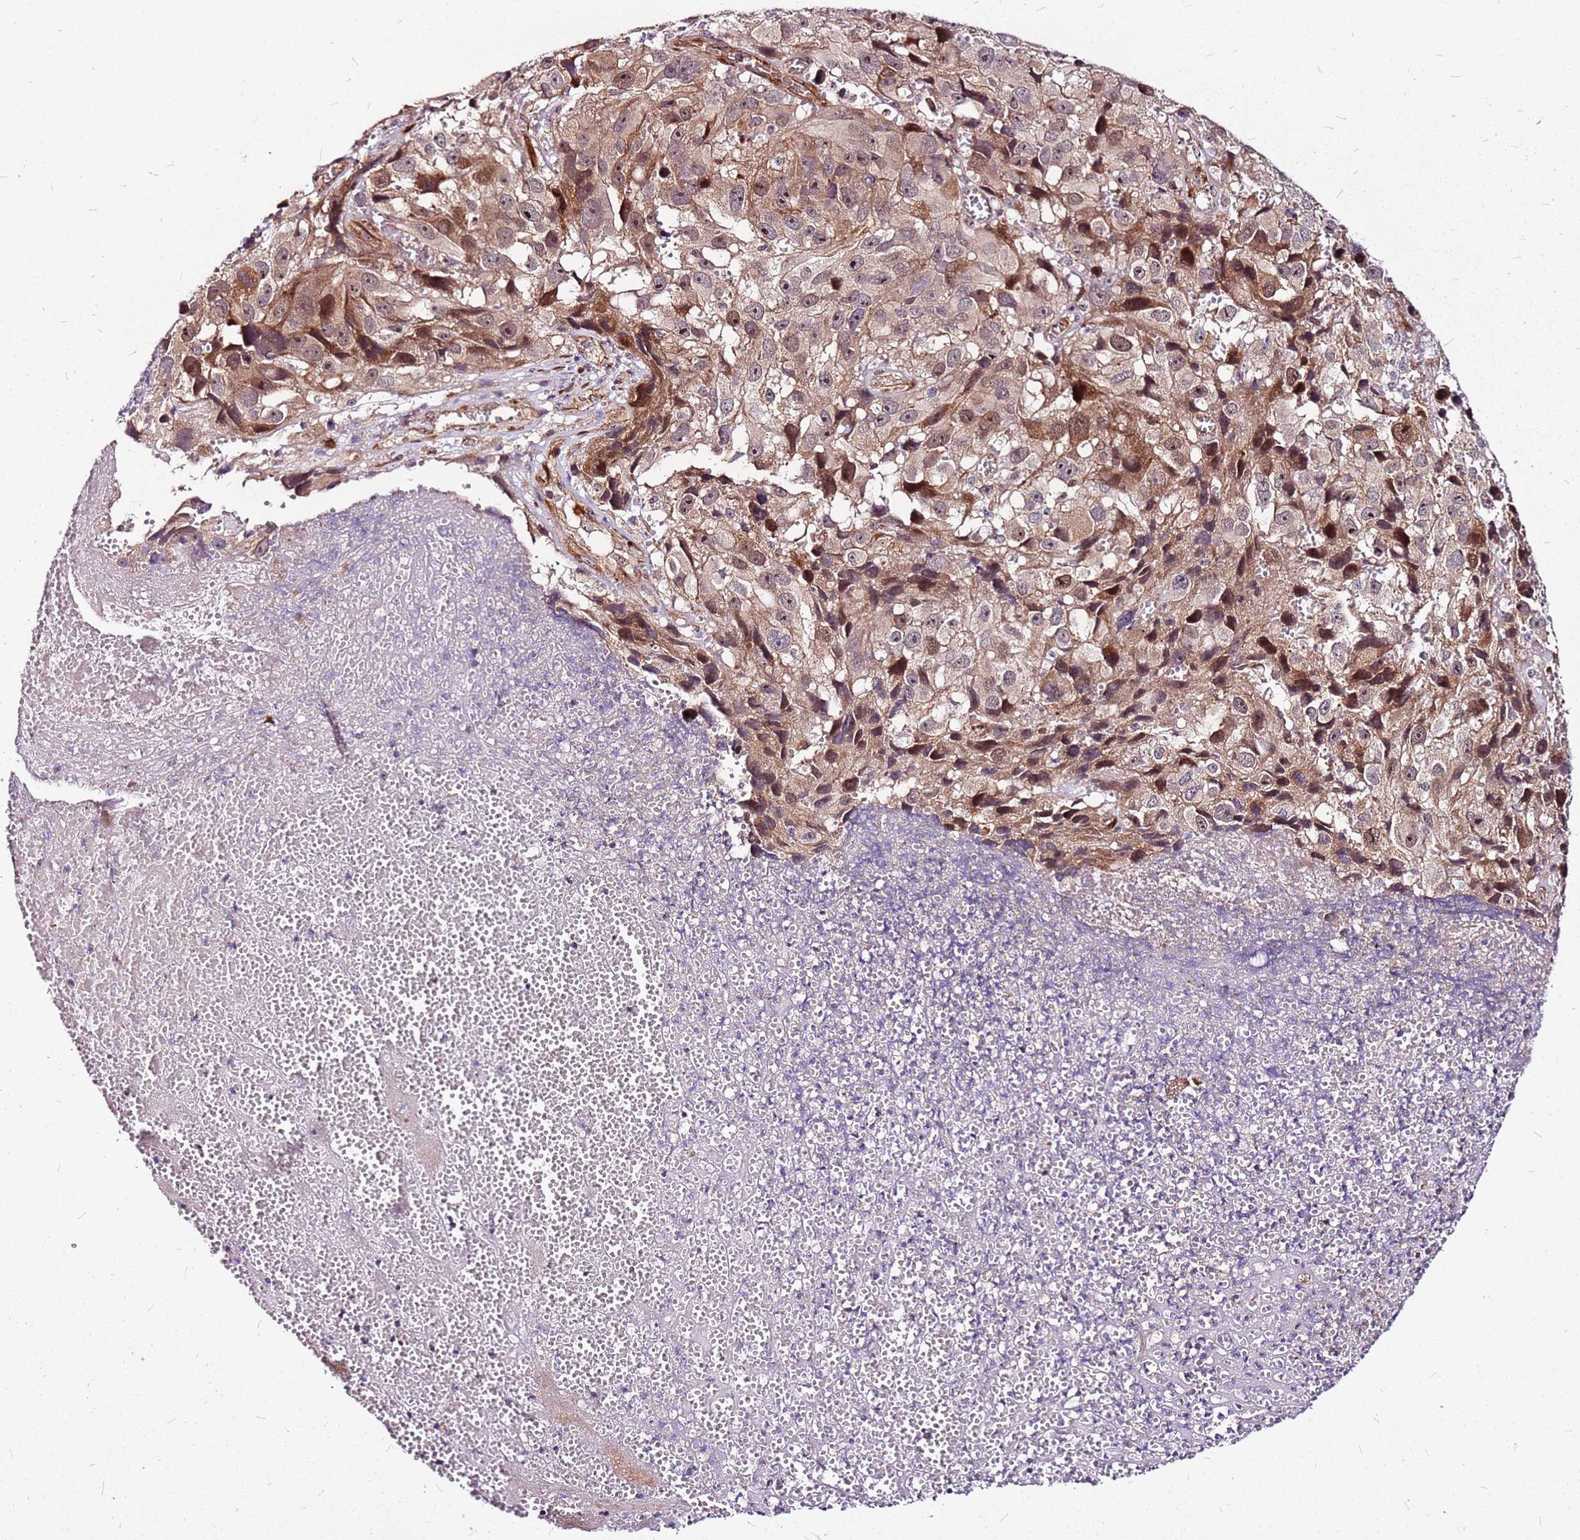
{"staining": {"intensity": "moderate", "quantity": "25%-75%", "location": "cytoplasmic/membranous,nuclear"}, "tissue": "melanoma", "cell_type": "Tumor cells", "image_type": "cancer", "snomed": [{"axis": "morphology", "description": "Malignant melanoma, NOS"}, {"axis": "topography", "description": "Skin"}], "caption": "Melanoma stained with a protein marker displays moderate staining in tumor cells.", "gene": "TOPAZ1", "patient": {"sex": "male", "age": 84}}